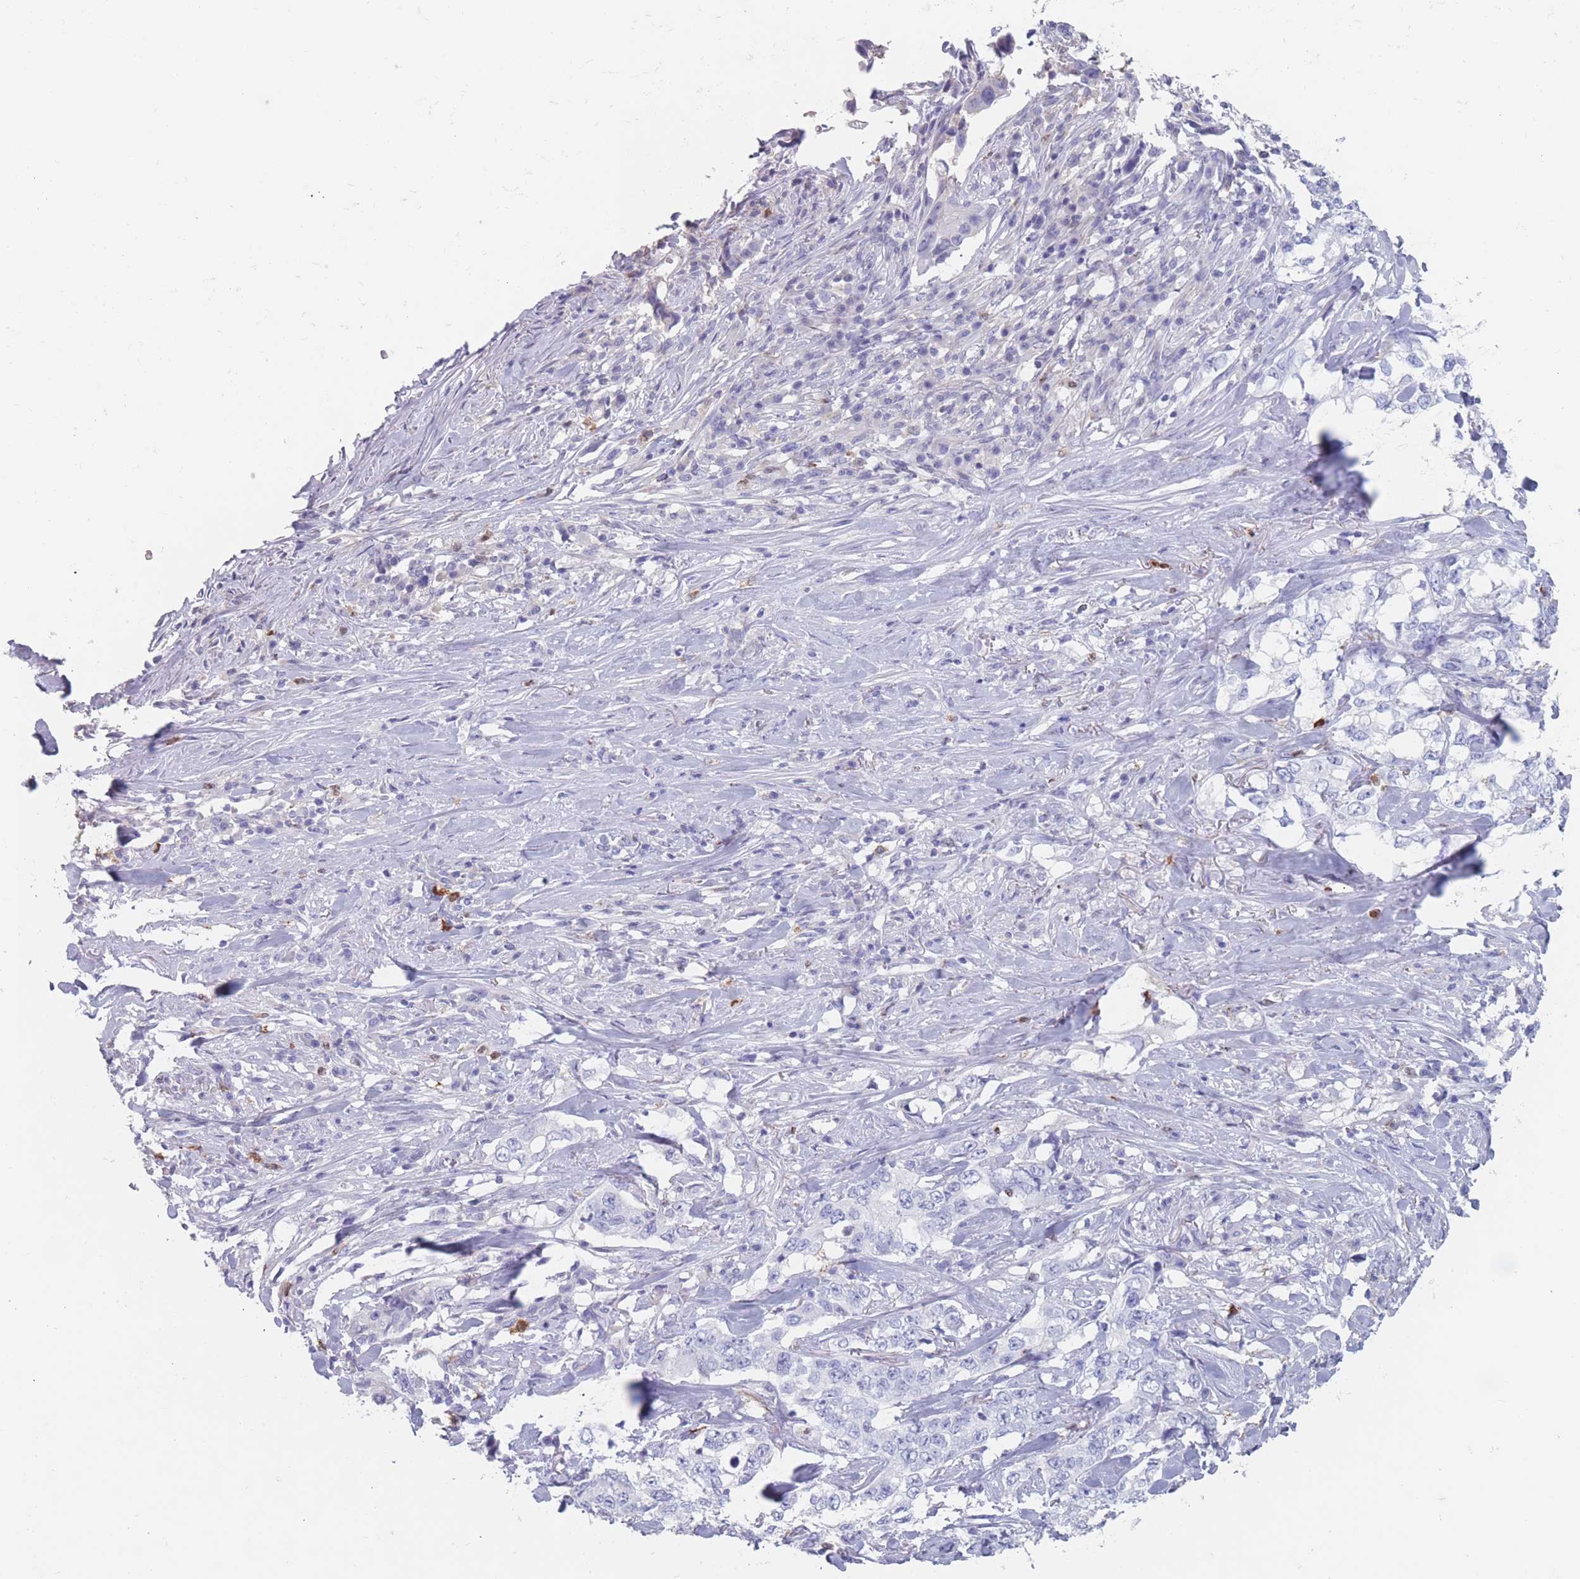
{"staining": {"intensity": "negative", "quantity": "none", "location": "none"}, "tissue": "lung cancer", "cell_type": "Tumor cells", "image_type": "cancer", "snomed": [{"axis": "morphology", "description": "Adenocarcinoma, NOS"}, {"axis": "topography", "description": "Lung"}], "caption": "DAB immunohistochemical staining of lung cancer (adenocarcinoma) displays no significant staining in tumor cells.", "gene": "ATP1A3", "patient": {"sex": "female", "age": 51}}